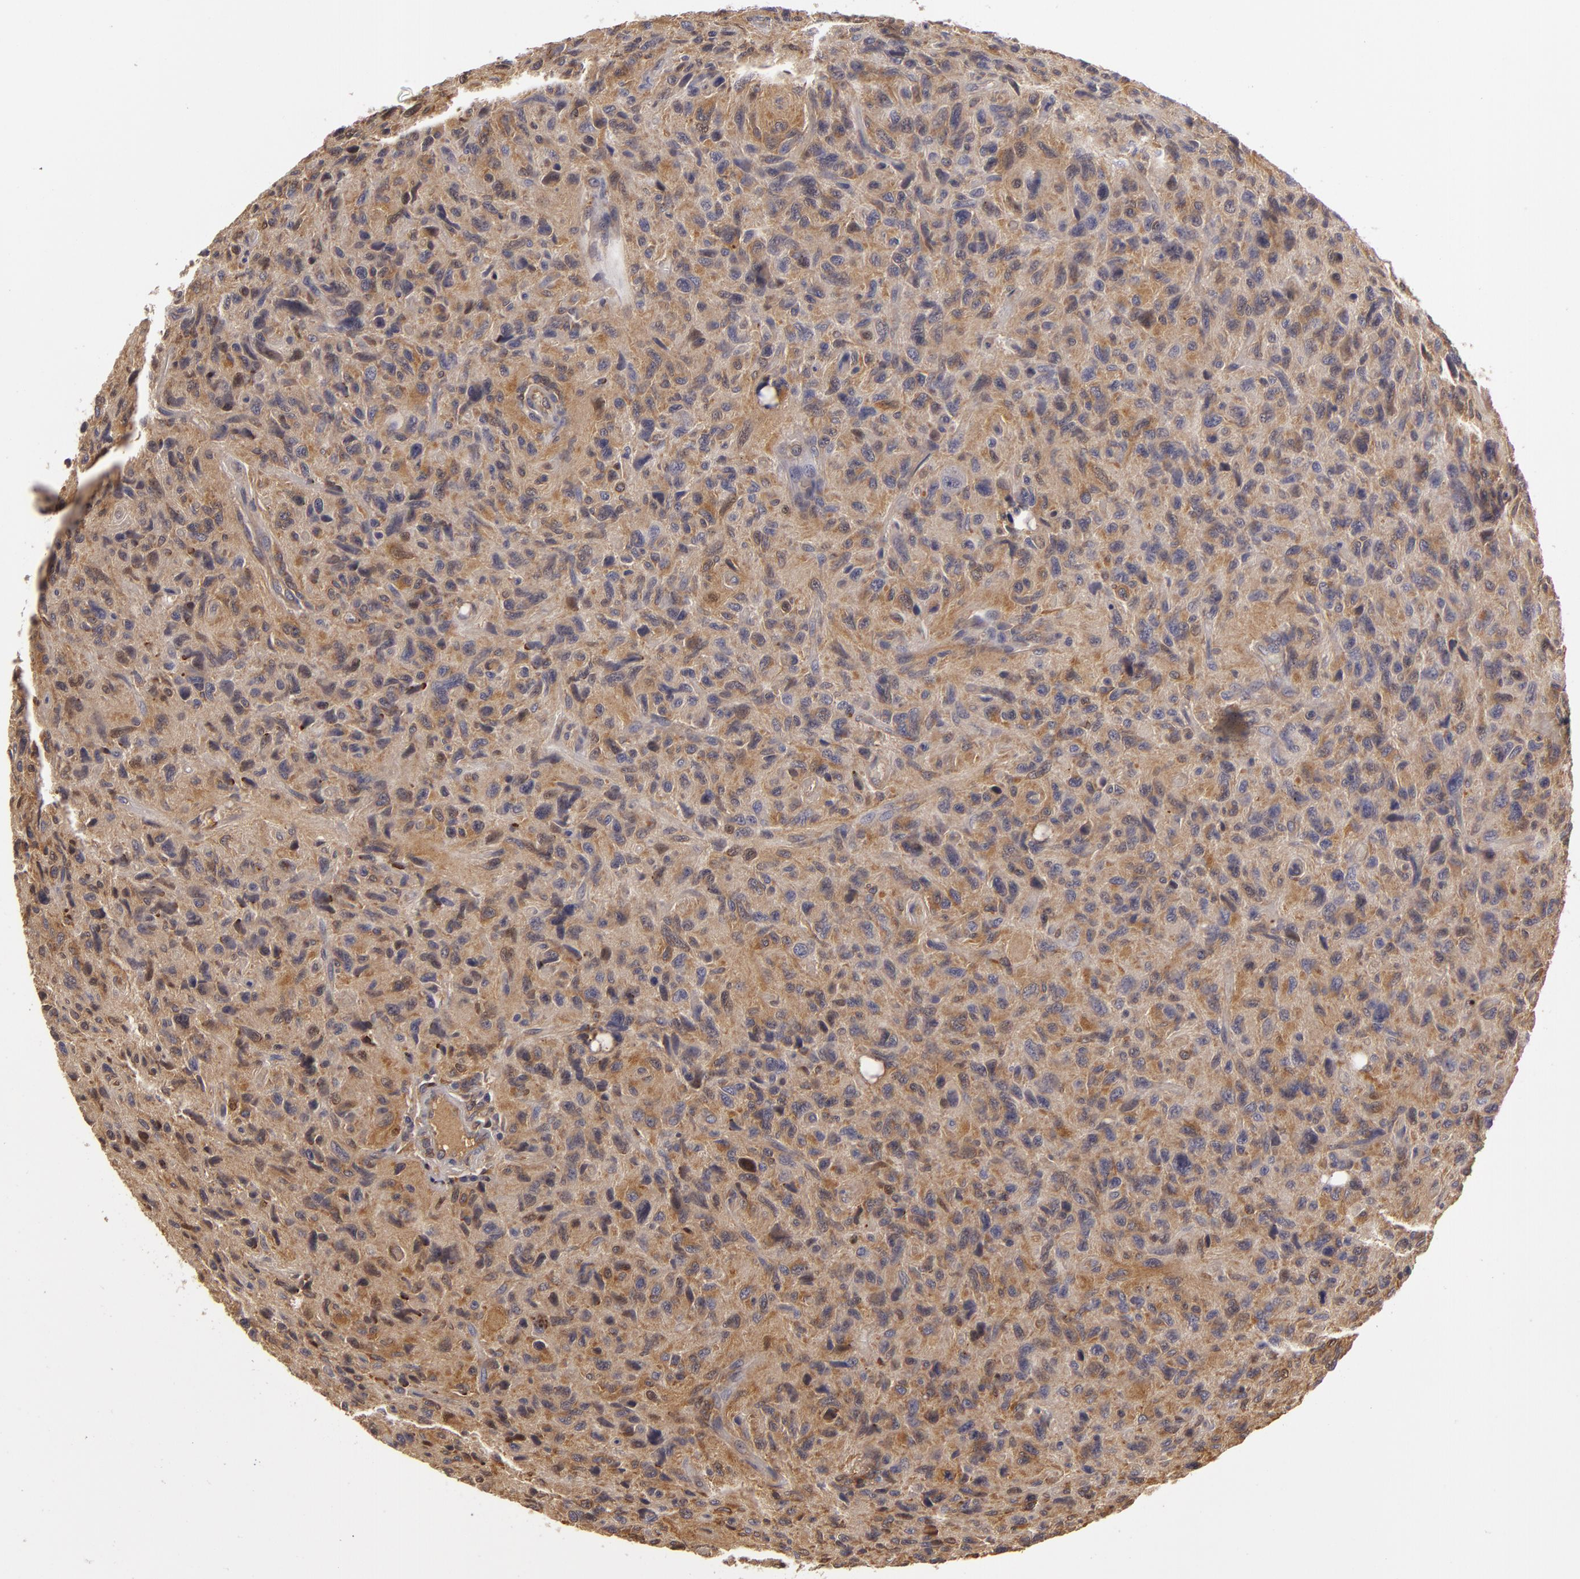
{"staining": {"intensity": "moderate", "quantity": "25%-75%", "location": "cytoplasmic/membranous"}, "tissue": "glioma", "cell_type": "Tumor cells", "image_type": "cancer", "snomed": [{"axis": "morphology", "description": "Glioma, malignant, High grade"}, {"axis": "topography", "description": "Brain"}], "caption": "Protein staining of glioma tissue reveals moderate cytoplasmic/membranous positivity in approximately 25%-75% of tumor cells. The protein of interest is shown in brown color, while the nuclei are stained blue.", "gene": "ZNF229", "patient": {"sex": "female", "age": 60}}